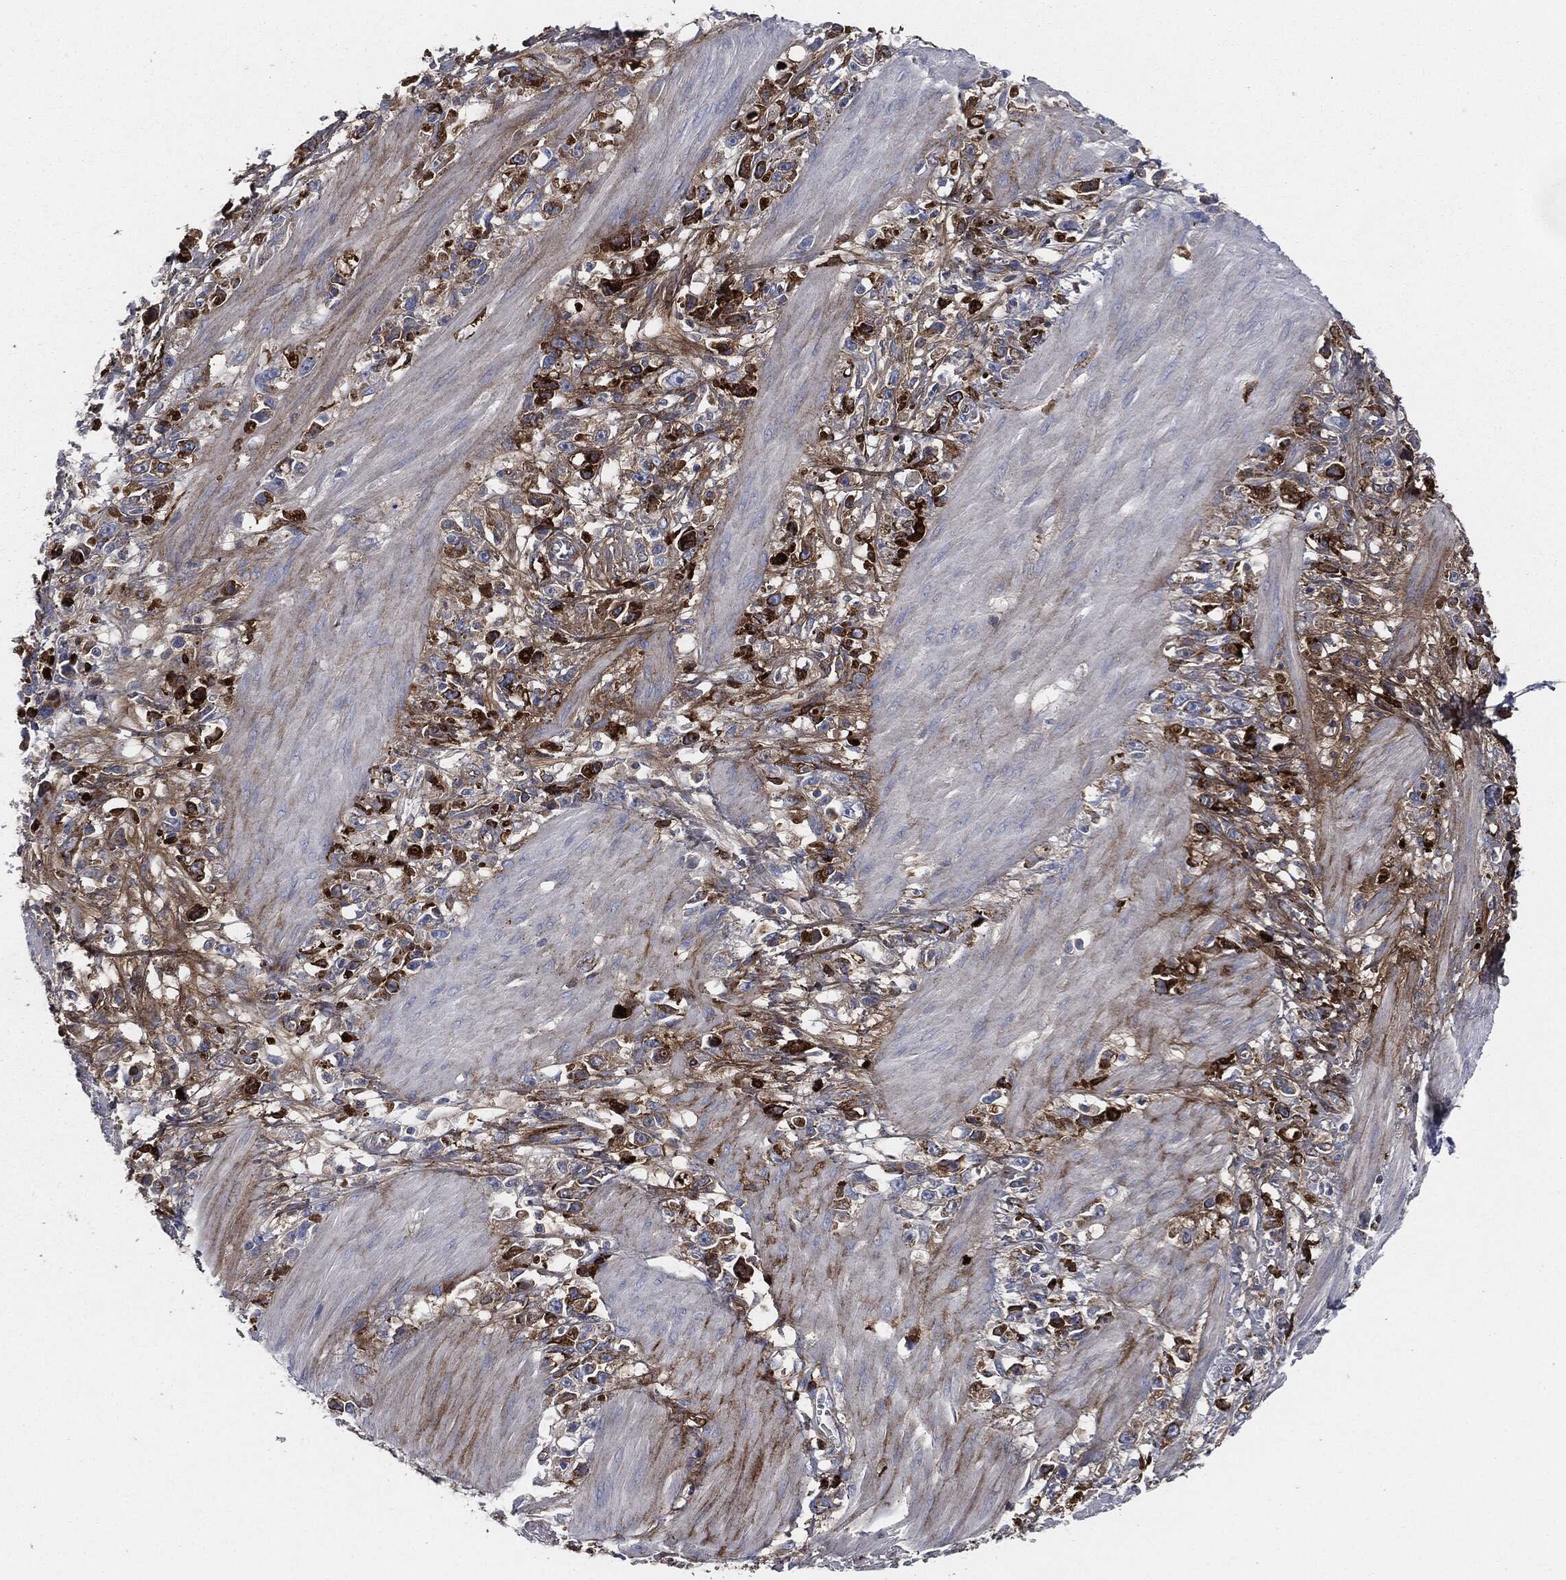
{"staining": {"intensity": "strong", "quantity": "<25%", "location": "cytoplasmic/membranous"}, "tissue": "stomach cancer", "cell_type": "Tumor cells", "image_type": "cancer", "snomed": [{"axis": "morphology", "description": "Adenocarcinoma, NOS"}, {"axis": "topography", "description": "Stomach"}], "caption": "There is medium levels of strong cytoplasmic/membranous positivity in tumor cells of stomach adenocarcinoma, as demonstrated by immunohistochemical staining (brown color).", "gene": "APOB", "patient": {"sex": "female", "age": 59}}